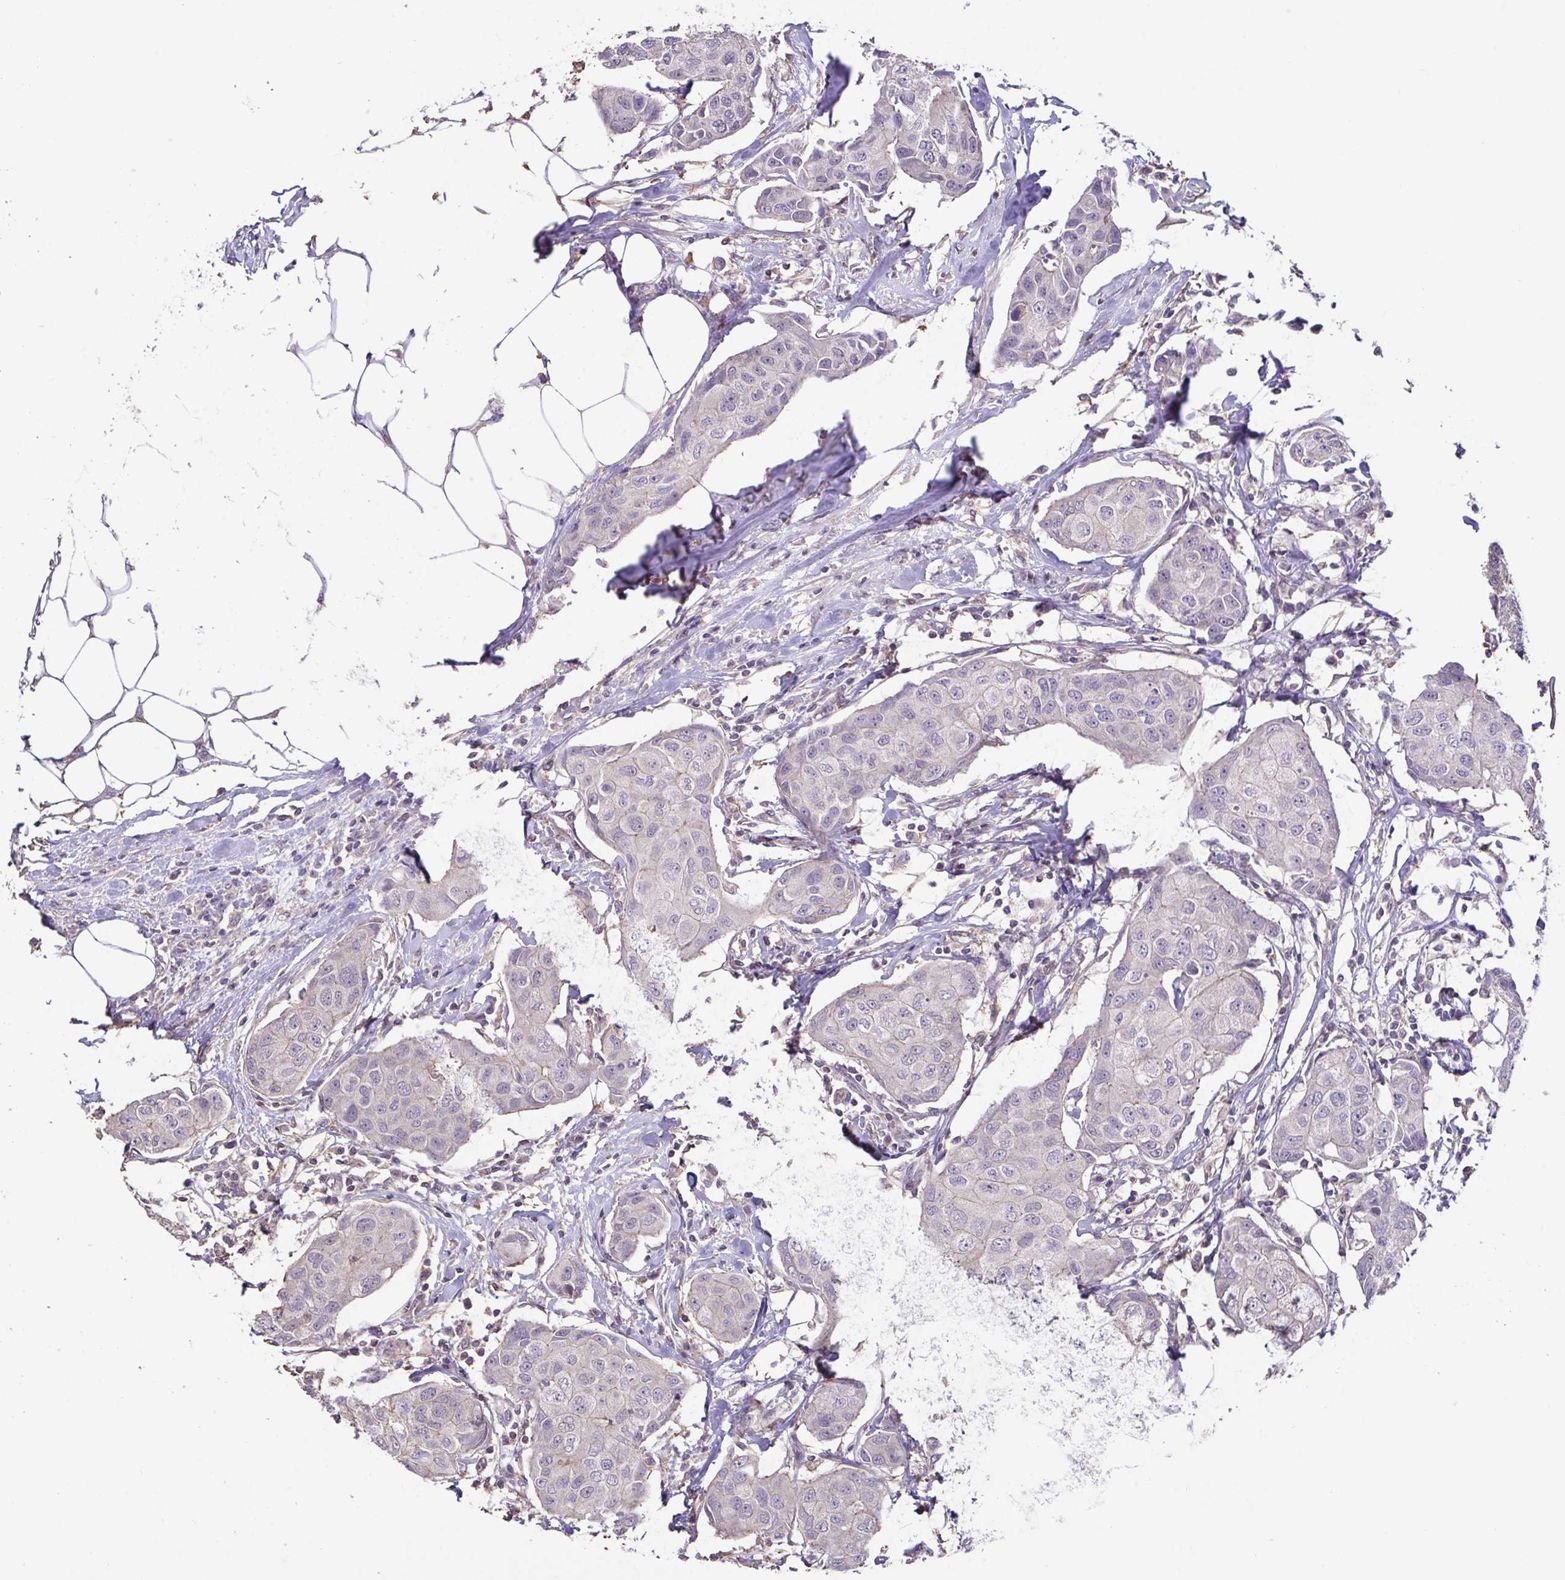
{"staining": {"intensity": "negative", "quantity": "none", "location": "none"}, "tissue": "breast cancer", "cell_type": "Tumor cells", "image_type": "cancer", "snomed": [{"axis": "morphology", "description": "Duct carcinoma"}, {"axis": "topography", "description": "Breast"}, {"axis": "topography", "description": "Lymph node"}], "caption": "DAB (3,3'-diaminobenzidine) immunohistochemical staining of human breast cancer exhibits no significant positivity in tumor cells.", "gene": "ACTRT2", "patient": {"sex": "female", "age": 80}}